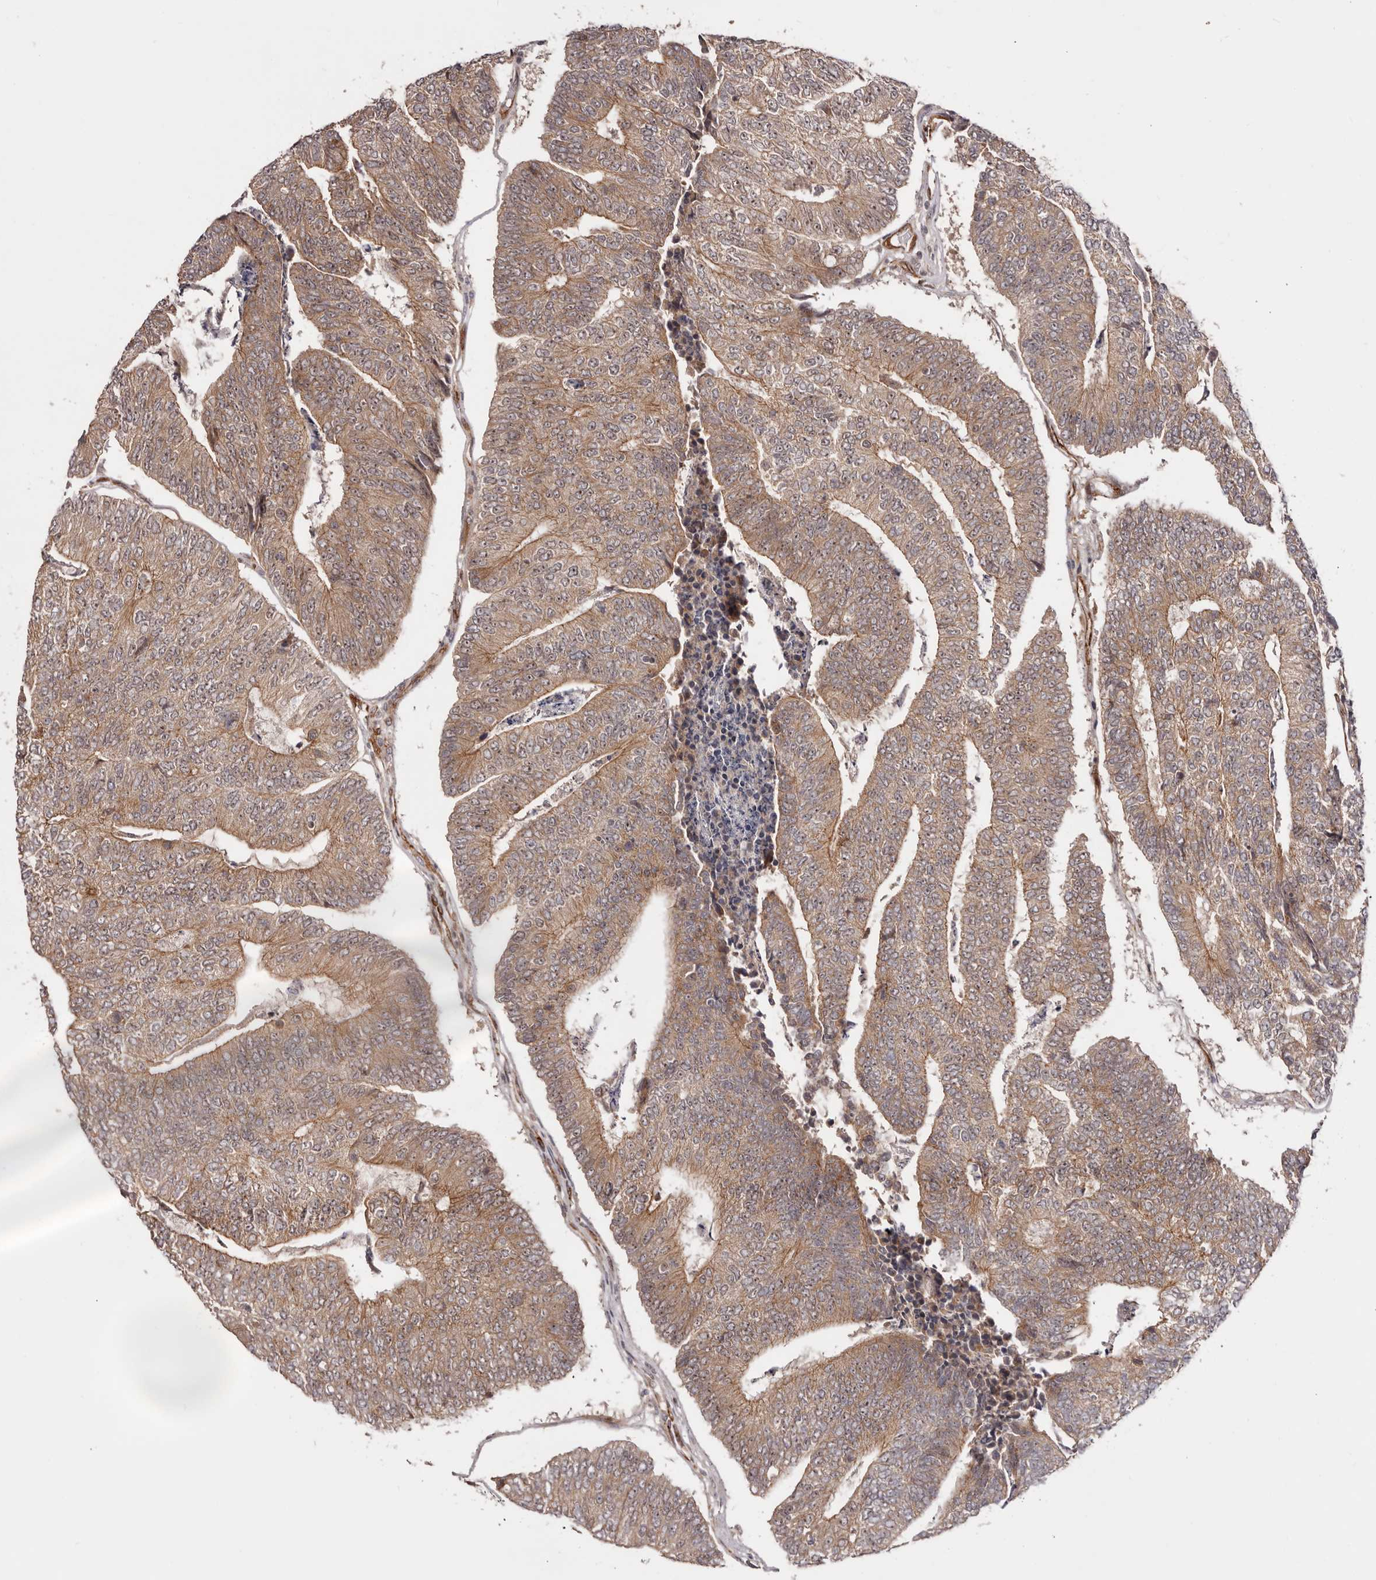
{"staining": {"intensity": "moderate", "quantity": ">75%", "location": "cytoplasmic/membranous"}, "tissue": "colorectal cancer", "cell_type": "Tumor cells", "image_type": "cancer", "snomed": [{"axis": "morphology", "description": "Adenocarcinoma, NOS"}, {"axis": "topography", "description": "Colon"}], "caption": "Tumor cells display medium levels of moderate cytoplasmic/membranous staining in about >75% of cells in human colorectal cancer.", "gene": "MICAL2", "patient": {"sex": "female", "age": 67}}